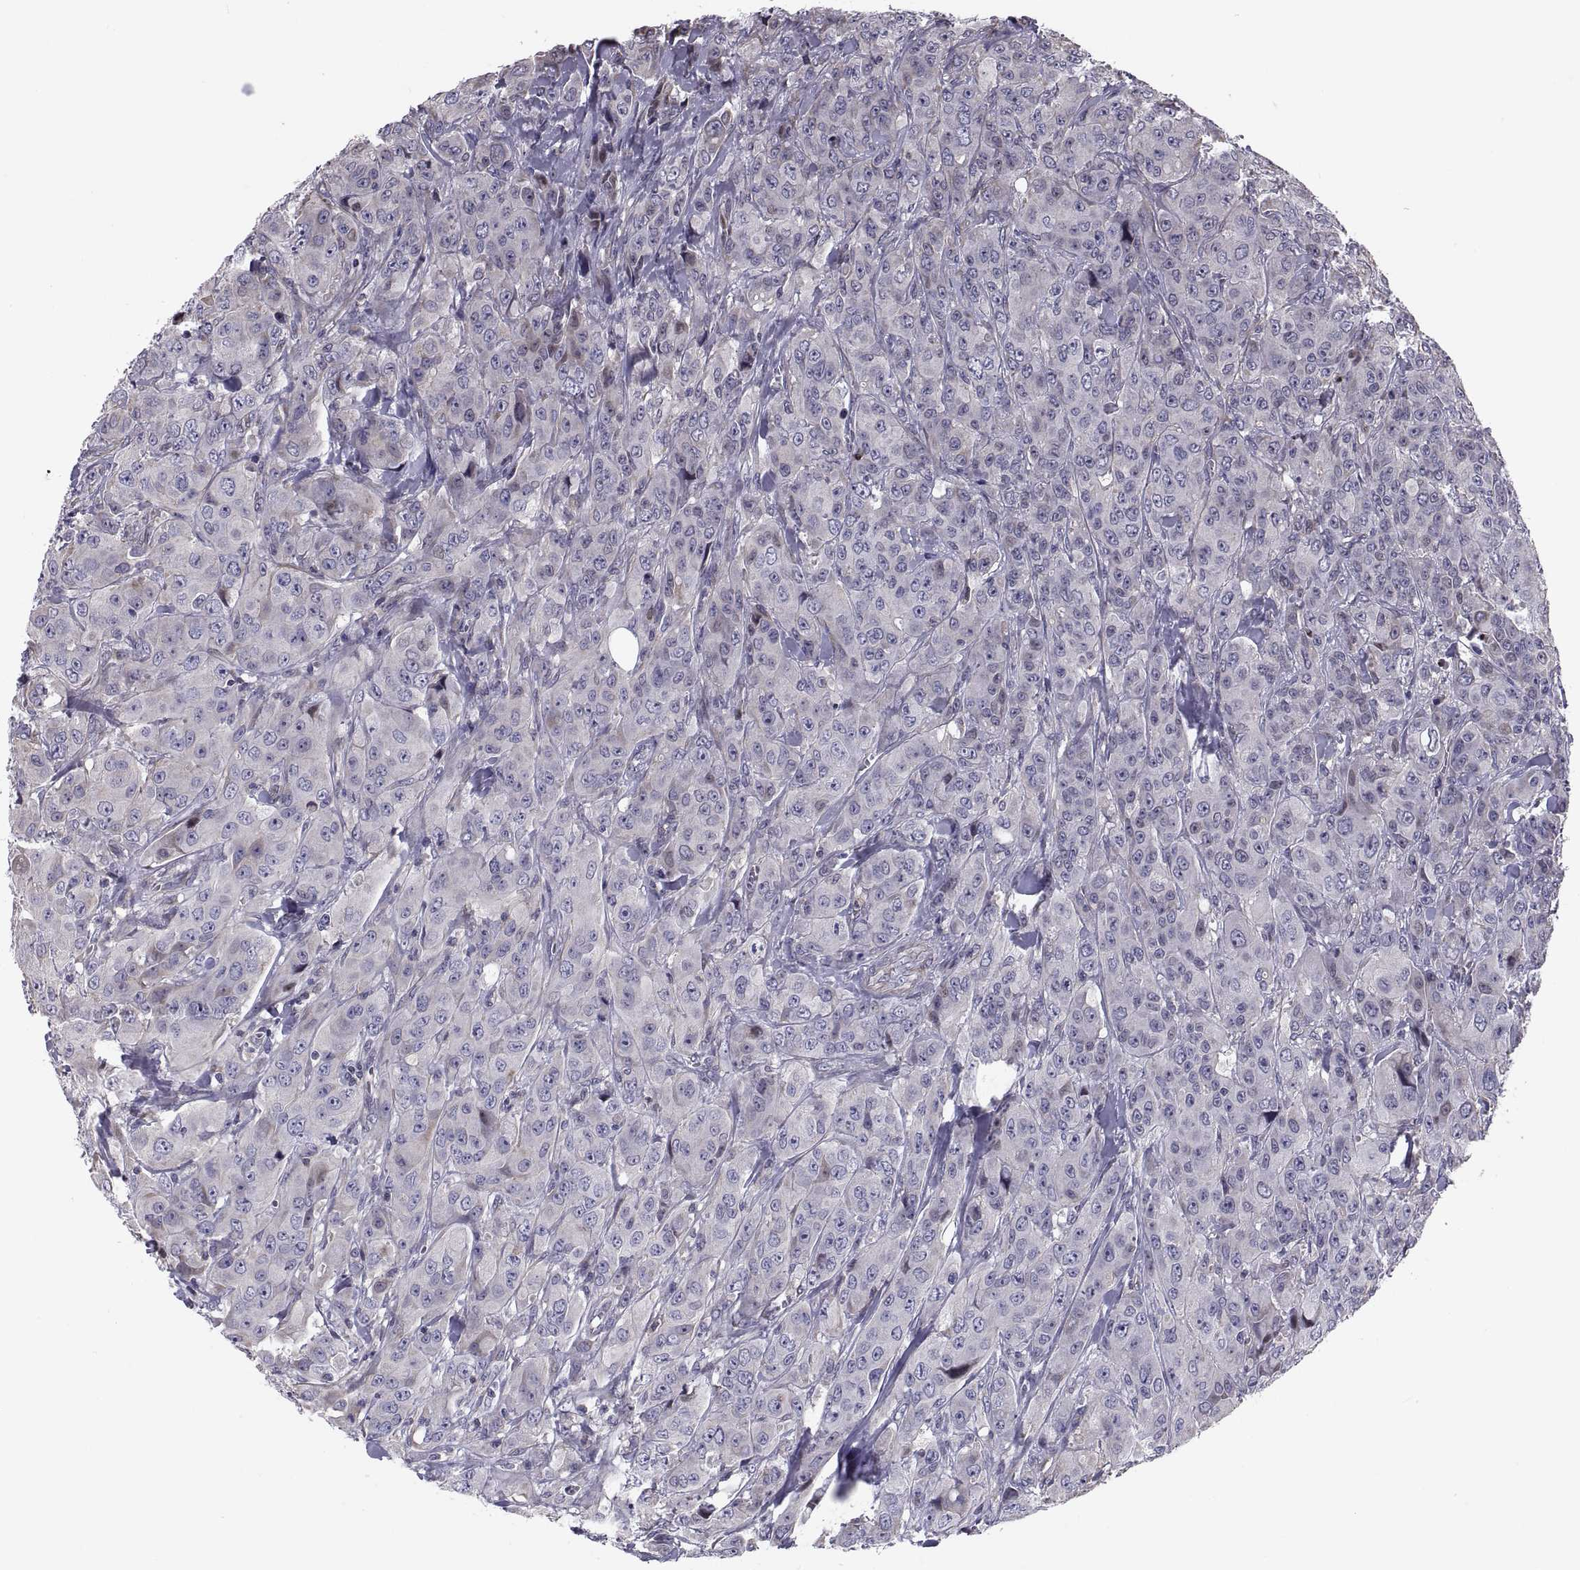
{"staining": {"intensity": "weak", "quantity": "<25%", "location": "cytoplasmic/membranous"}, "tissue": "breast cancer", "cell_type": "Tumor cells", "image_type": "cancer", "snomed": [{"axis": "morphology", "description": "Duct carcinoma"}, {"axis": "topography", "description": "Breast"}], "caption": "DAB immunohistochemical staining of breast cancer shows no significant positivity in tumor cells. (DAB immunohistochemistry, high magnification).", "gene": "ANO1", "patient": {"sex": "female", "age": 43}}